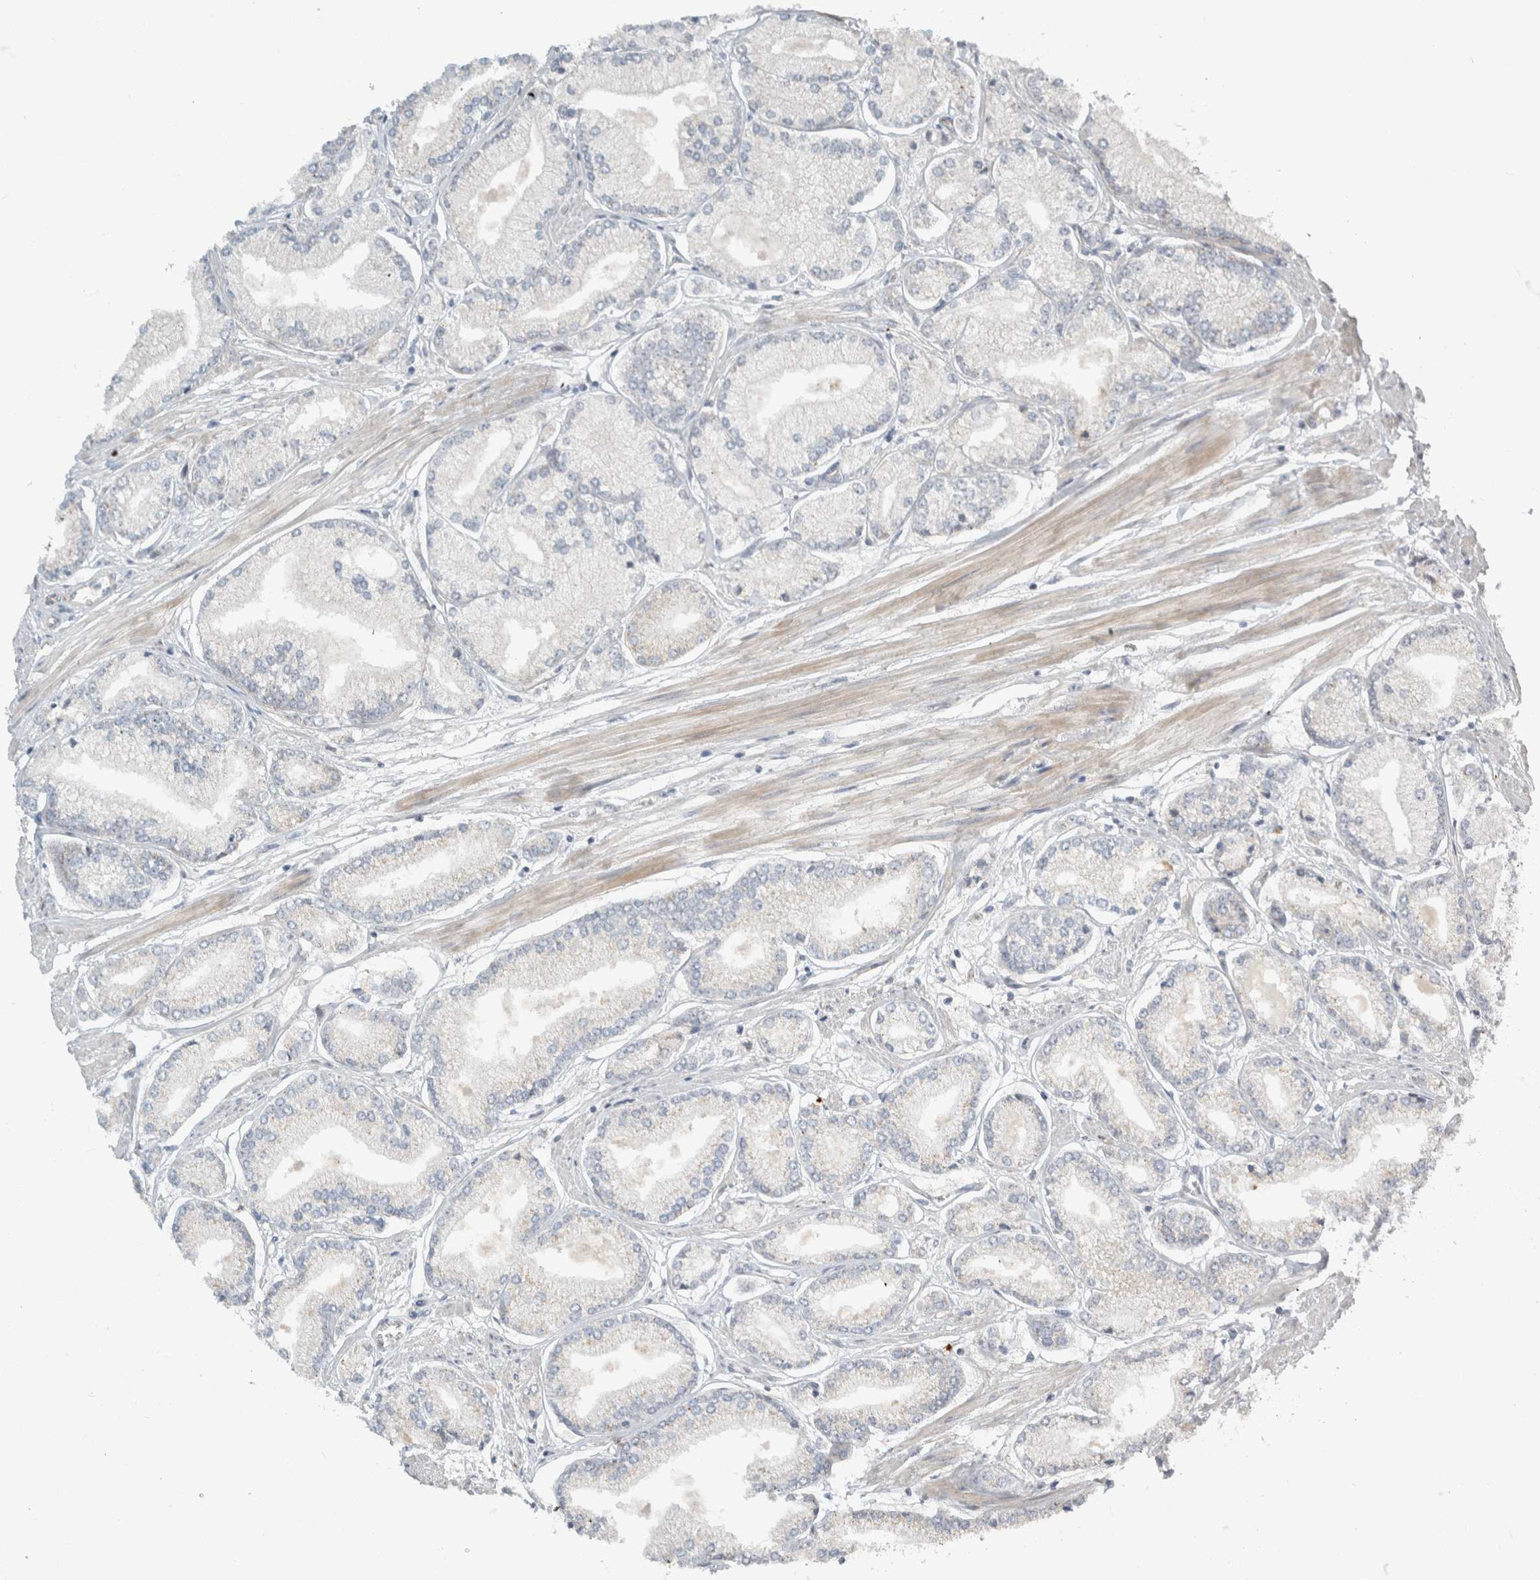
{"staining": {"intensity": "negative", "quantity": "none", "location": "none"}, "tissue": "prostate cancer", "cell_type": "Tumor cells", "image_type": "cancer", "snomed": [{"axis": "morphology", "description": "Adenocarcinoma, Low grade"}, {"axis": "topography", "description": "Prostate"}], "caption": "DAB immunohistochemical staining of human prostate low-grade adenocarcinoma shows no significant expression in tumor cells.", "gene": "KPNA5", "patient": {"sex": "male", "age": 52}}